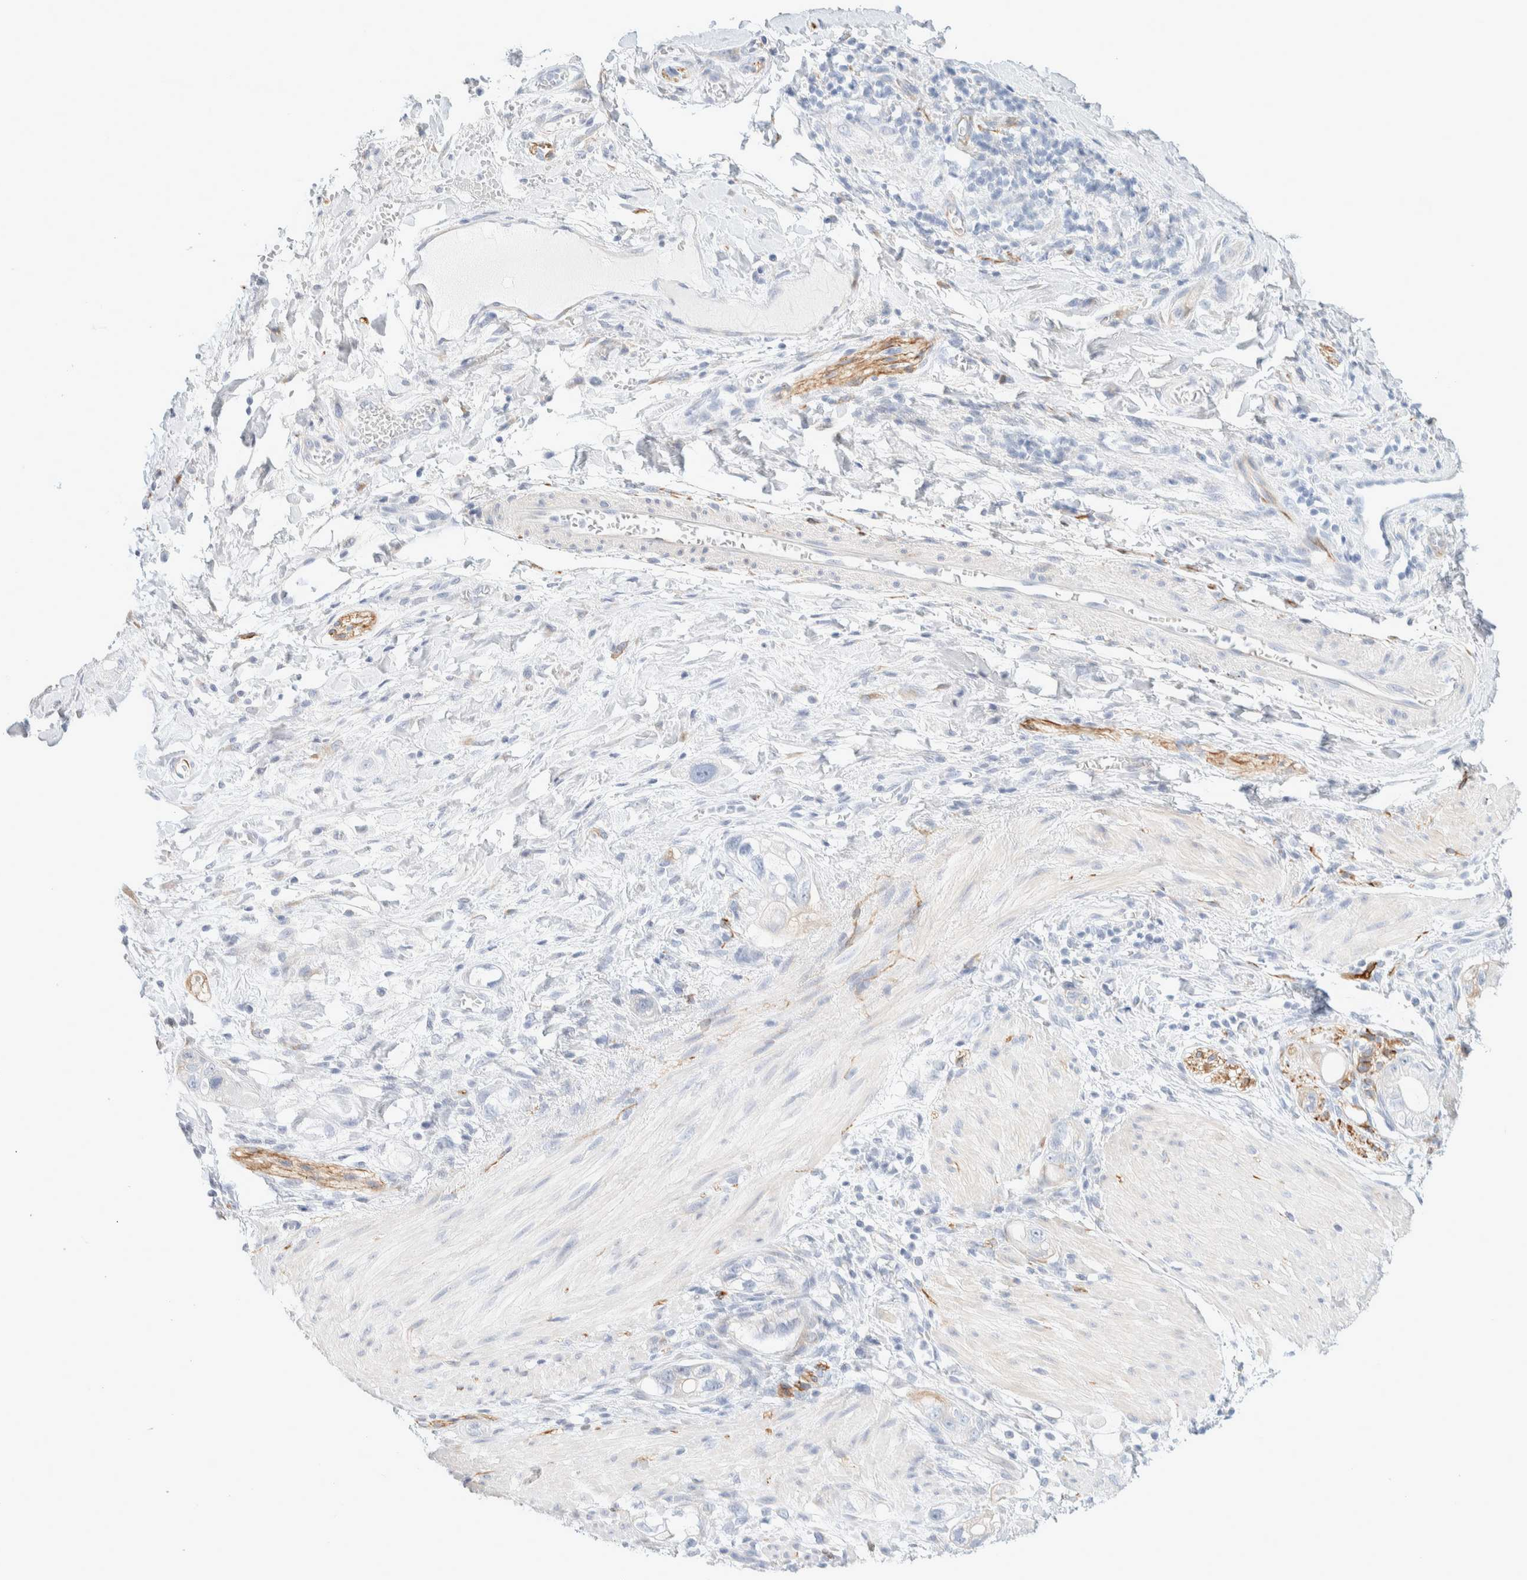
{"staining": {"intensity": "negative", "quantity": "none", "location": "none"}, "tissue": "stomach cancer", "cell_type": "Tumor cells", "image_type": "cancer", "snomed": [{"axis": "morphology", "description": "Adenocarcinoma, NOS"}, {"axis": "topography", "description": "Stomach"}, {"axis": "topography", "description": "Stomach, lower"}], "caption": "Immunohistochemical staining of stomach cancer exhibits no significant expression in tumor cells. The staining is performed using DAB (3,3'-diaminobenzidine) brown chromogen with nuclei counter-stained in using hematoxylin.", "gene": "ATCAY", "patient": {"sex": "female", "age": 48}}